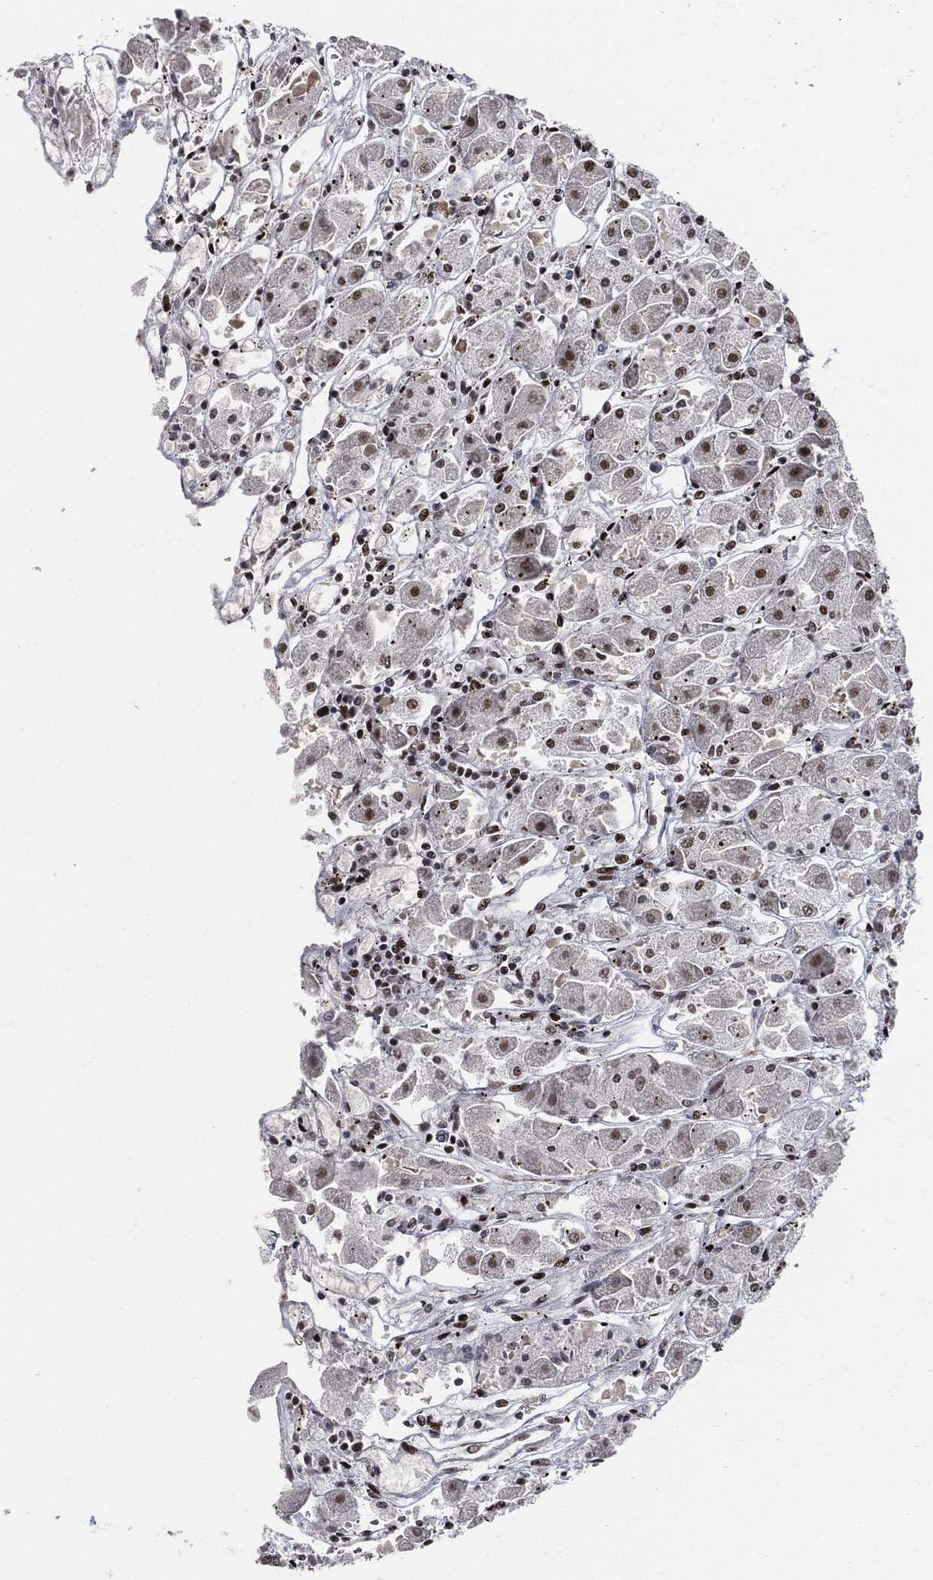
{"staining": {"intensity": "strong", "quantity": ">75%", "location": "nuclear"}, "tissue": "stomach", "cell_type": "Glandular cells", "image_type": "normal", "snomed": [{"axis": "morphology", "description": "Normal tissue, NOS"}, {"axis": "topography", "description": "Stomach"}], "caption": "DAB (3,3'-diaminobenzidine) immunohistochemical staining of normal stomach shows strong nuclear protein staining in approximately >75% of glandular cells. The staining is performed using DAB brown chromogen to label protein expression. The nuclei are counter-stained blue using hematoxylin.", "gene": "RECQL", "patient": {"sex": "male", "age": 70}}